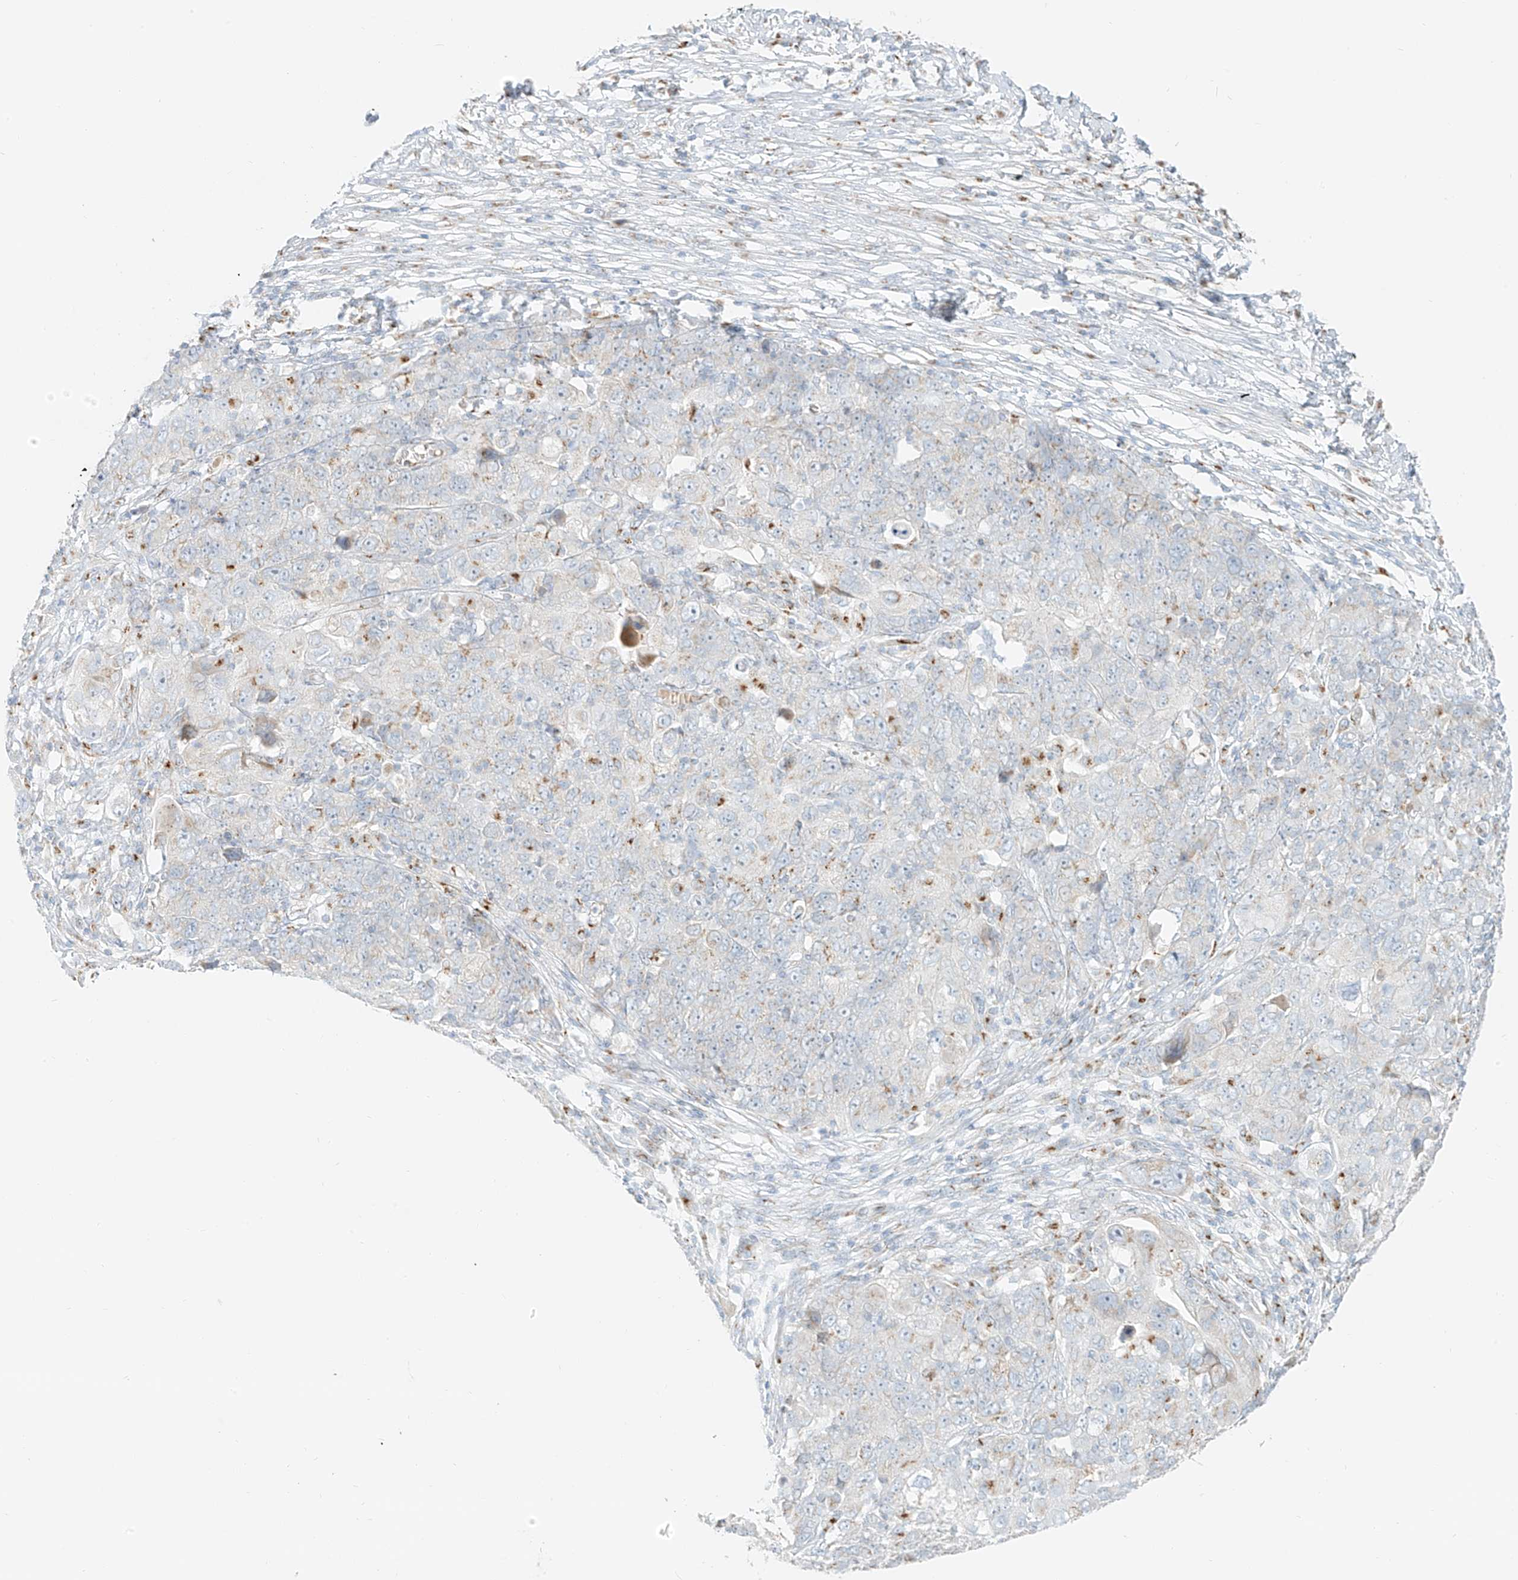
{"staining": {"intensity": "weak", "quantity": "<25%", "location": "cytoplasmic/membranous"}, "tissue": "ovarian cancer", "cell_type": "Tumor cells", "image_type": "cancer", "snomed": [{"axis": "morphology", "description": "Carcinoma, endometroid"}, {"axis": "topography", "description": "Ovary"}], "caption": "Immunohistochemistry photomicrograph of human ovarian cancer (endometroid carcinoma) stained for a protein (brown), which exhibits no staining in tumor cells. (DAB (3,3'-diaminobenzidine) IHC with hematoxylin counter stain).", "gene": "TMEM87B", "patient": {"sex": "female", "age": 42}}